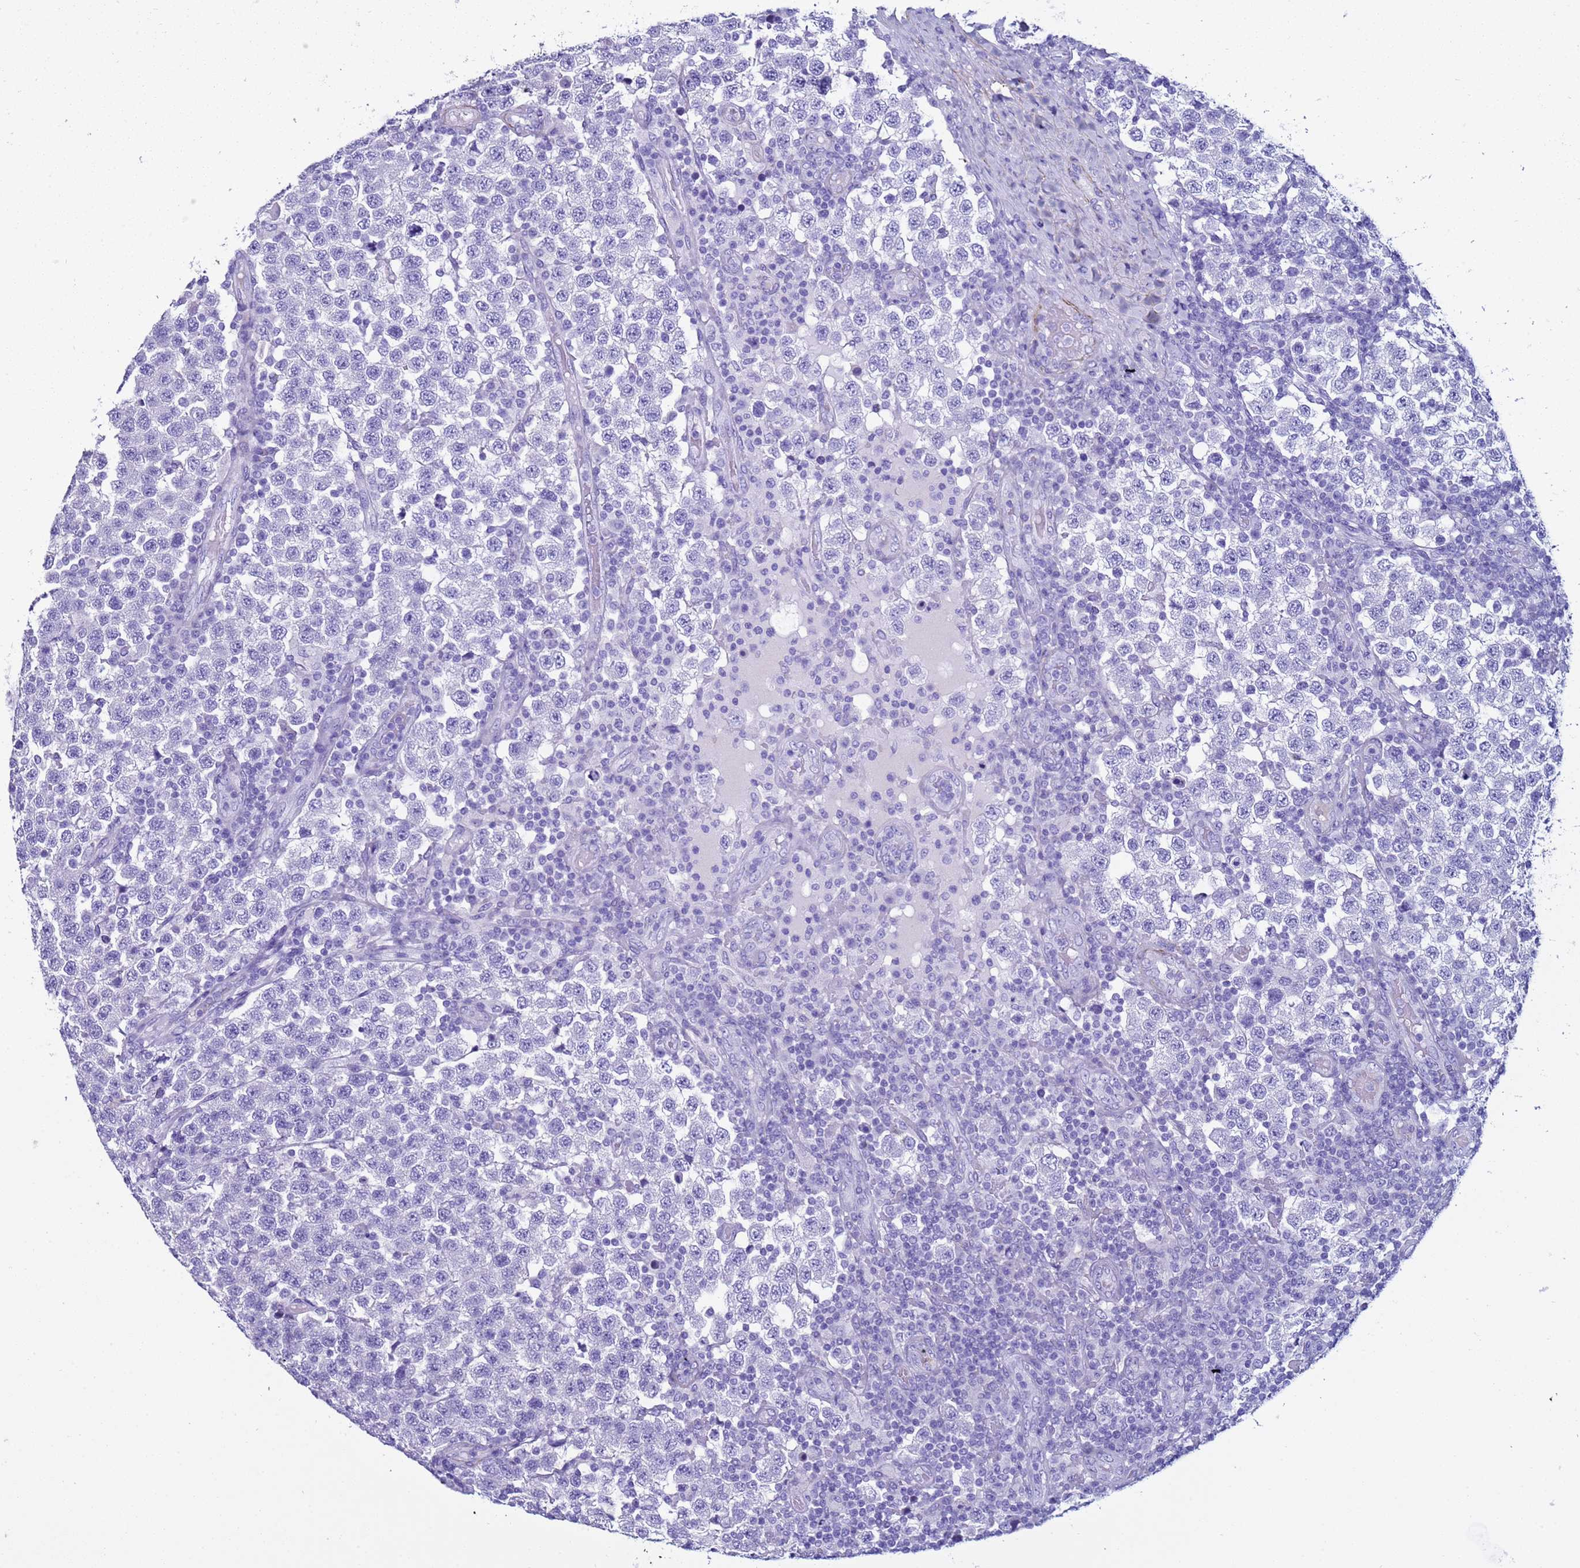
{"staining": {"intensity": "negative", "quantity": "none", "location": "none"}, "tissue": "testis cancer", "cell_type": "Tumor cells", "image_type": "cancer", "snomed": [{"axis": "morphology", "description": "Seminoma, NOS"}, {"axis": "topography", "description": "Testis"}], "caption": "Tumor cells show no significant staining in seminoma (testis). (DAB (3,3'-diaminobenzidine) immunohistochemistry, high magnification).", "gene": "LCMT1", "patient": {"sex": "male", "age": 34}}